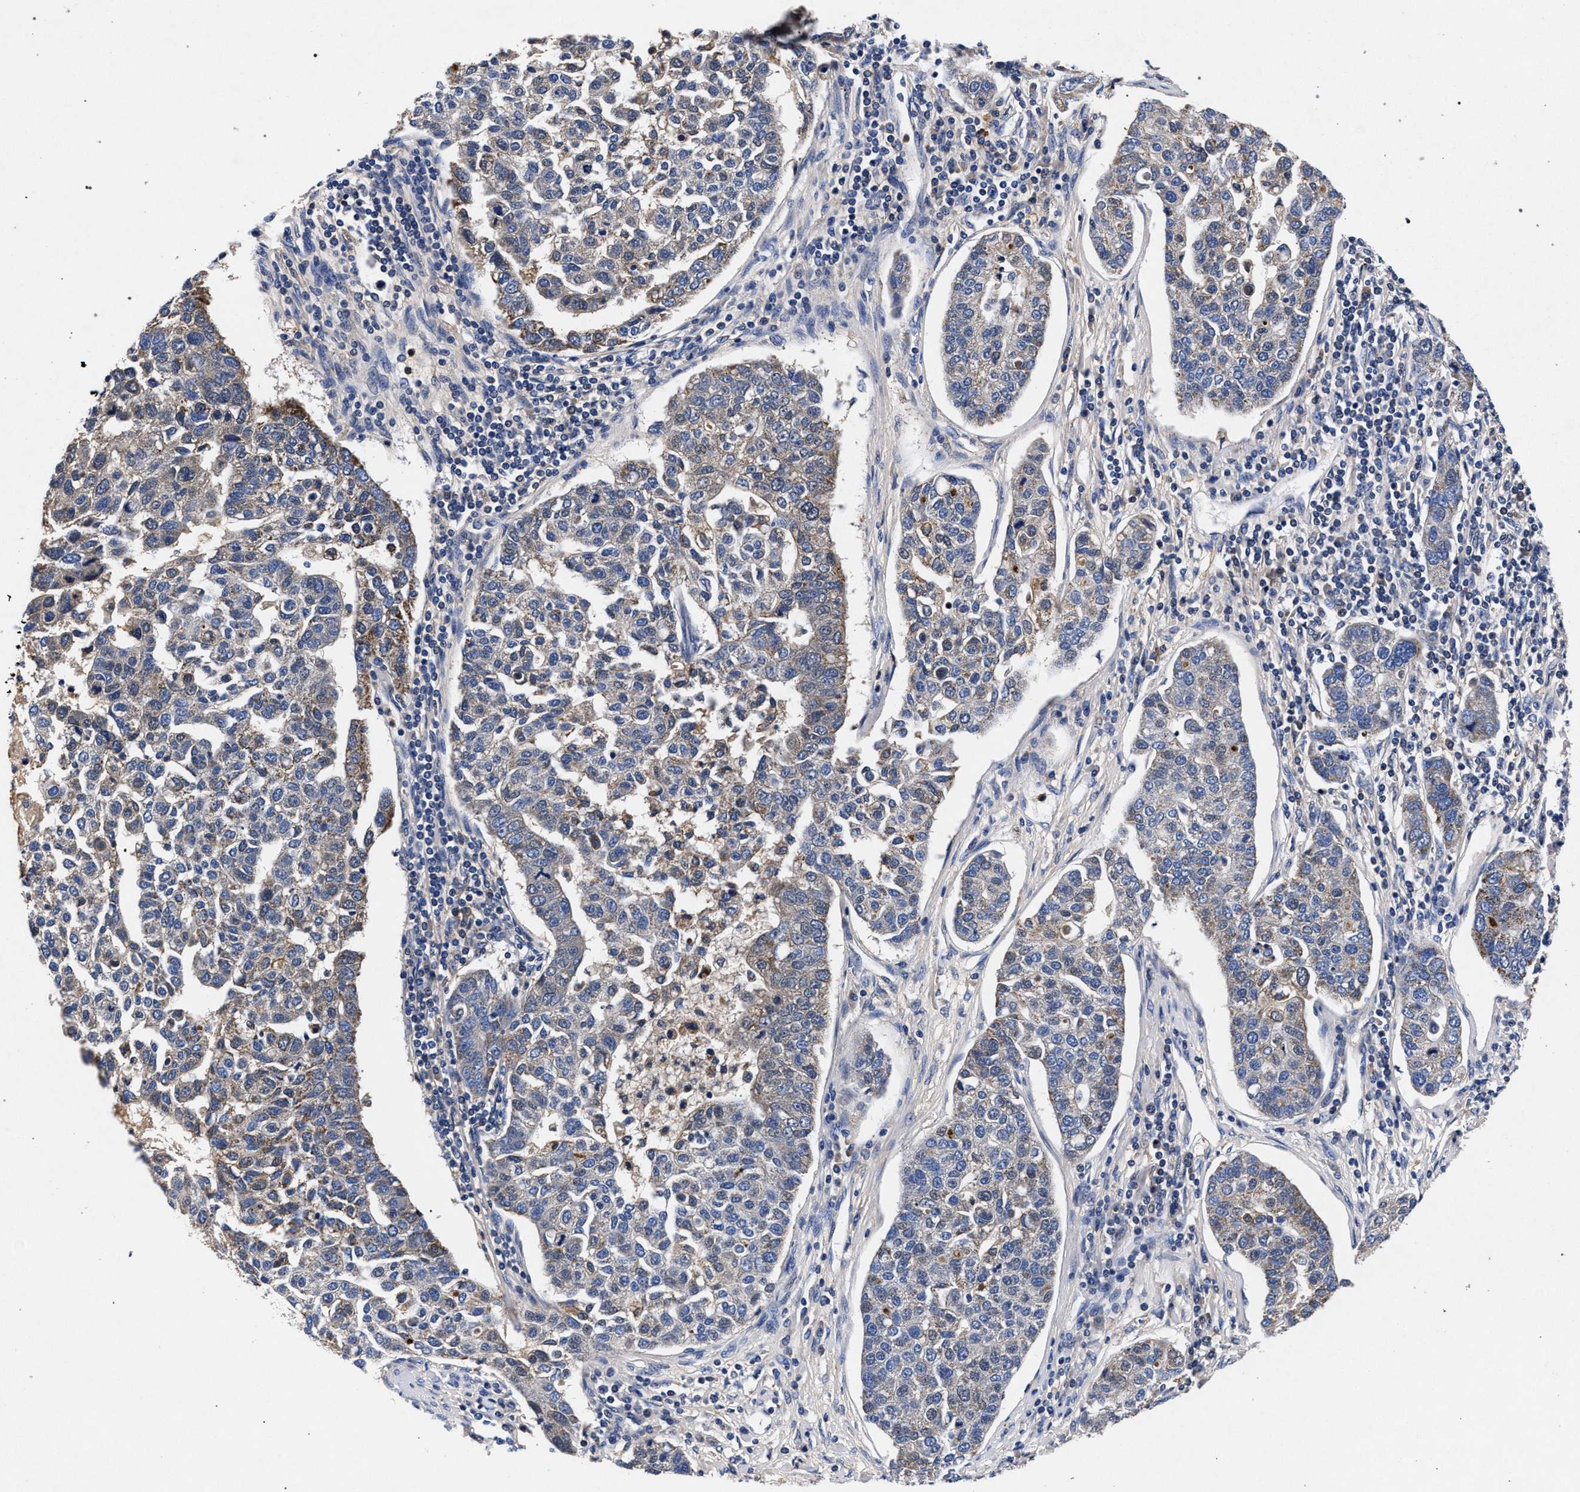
{"staining": {"intensity": "weak", "quantity": "25%-75%", "location": "cytoplasmic/membranous"}, "tissue": "pancreatic cancer", "cell_type": "Tumor cells", "image_type": "cancer", "snomed": [{"axis": "morphology", "description": "Adenocarcinoma, NOS"}, {"axis": "topography", "description": "Pancreas"}], "caption": "Immunohistochemistry (IHC) (DAB (3,3'-diaminobenzidine)) staining of human pancreatic cancer demonstrates weak cytoplasmic/membranous protein staining in about 25%-75% of tumor cells.", "gene": "HSD17B14", "patient": {"sex": "female", "age": 61}}